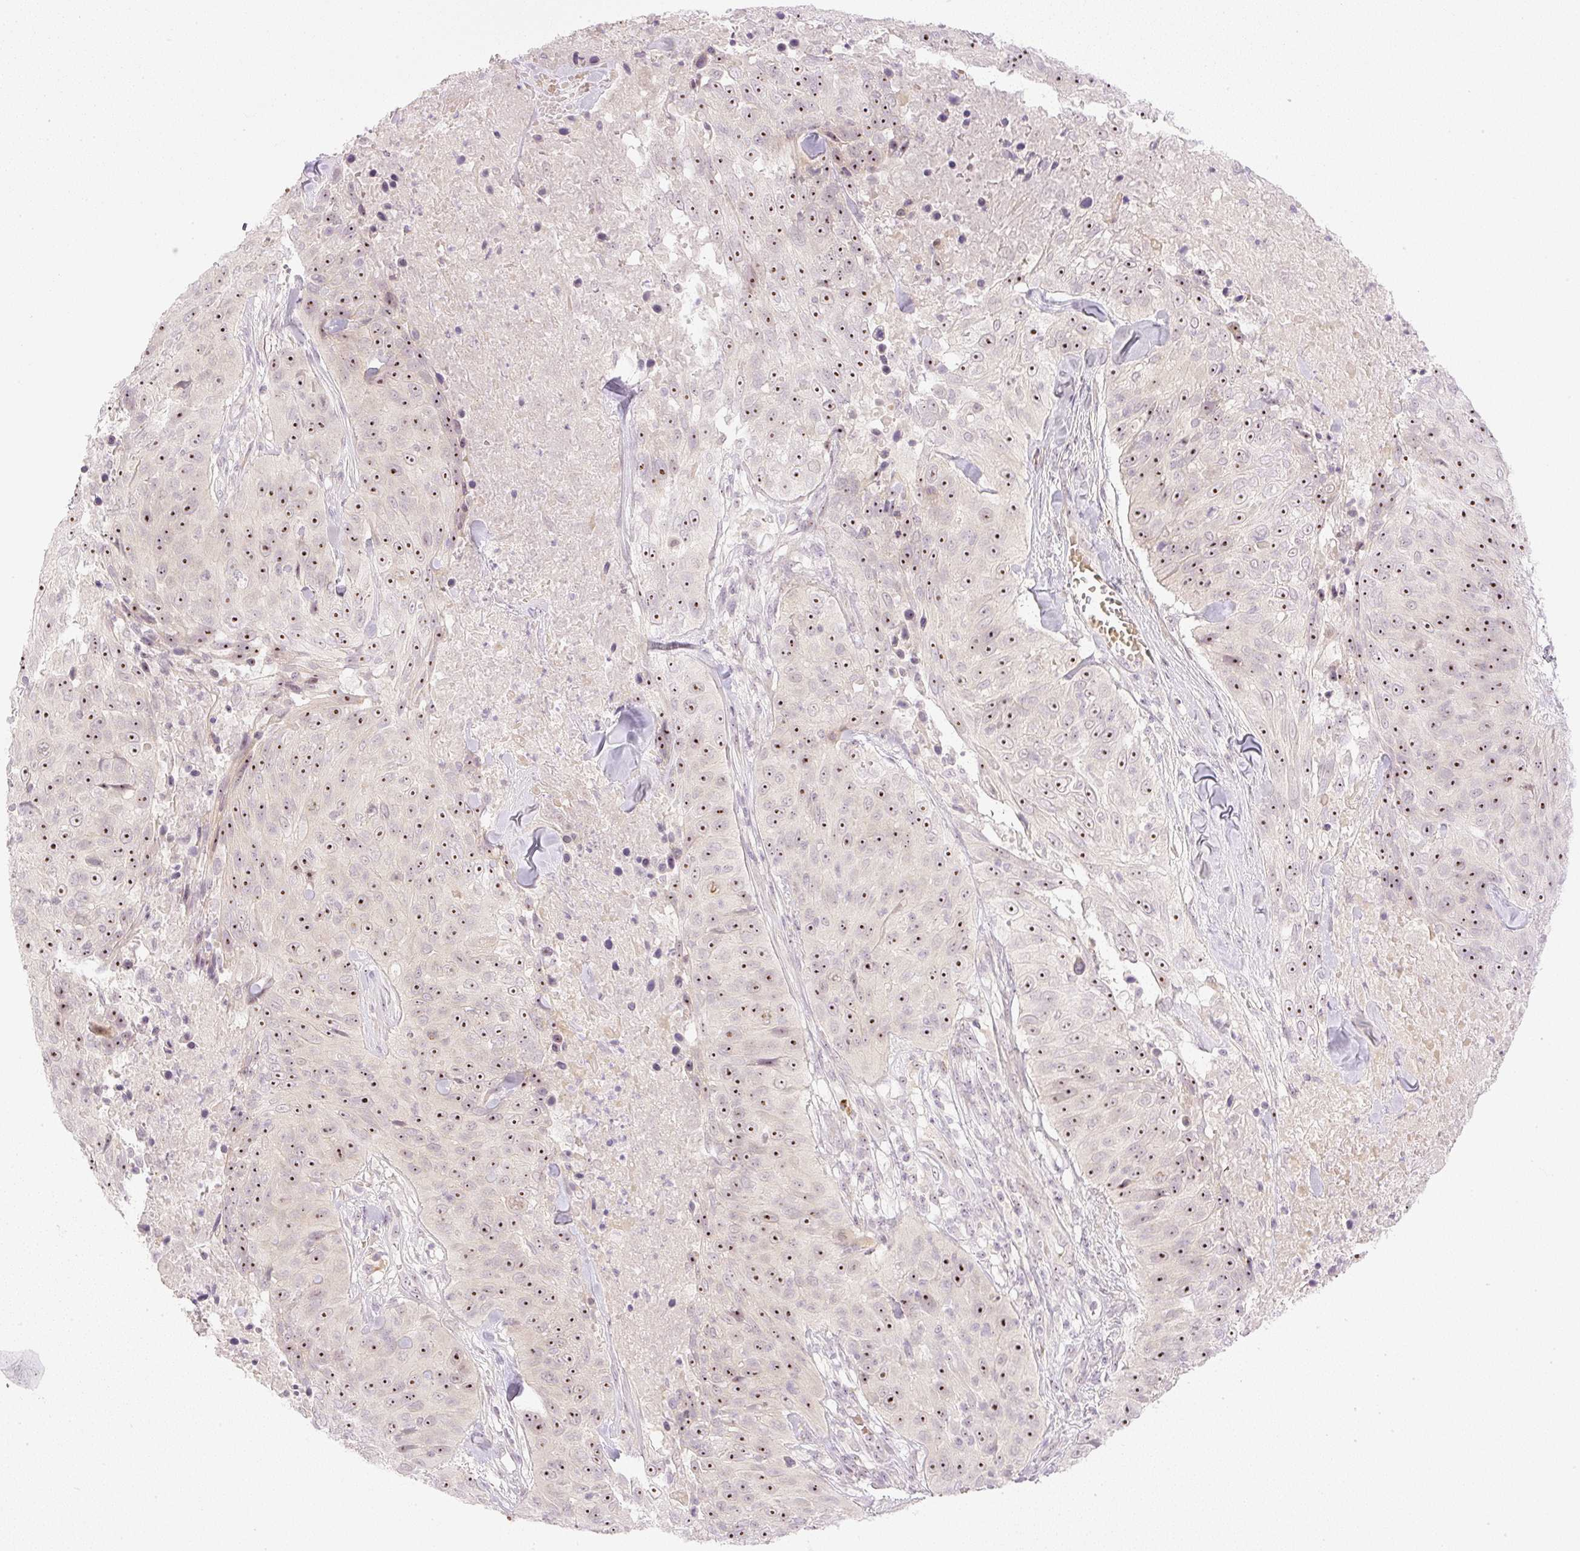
{"staining": {"intensity": "strong", "quantity": ">75%", "location": "nuclear"}, "tissue": "skin cancer", "cell_type": "Tumor cells", "image_type": "cancer", "snomed": [{"axis": "morphology", "description": "Squamous cell carcinoma, NOS"}, {"axis": "topography", "description": "Skin"}], "caption": "Immunohistochemistry (DAB (3,3'-diaminobenzidine)) staining of skin squamous cell carcinoma reveals strong nuclear protein staining in approximately >75% of tumor cells.", "gene": "AAR2", "patient": {"sex": "female", "age": 87}}